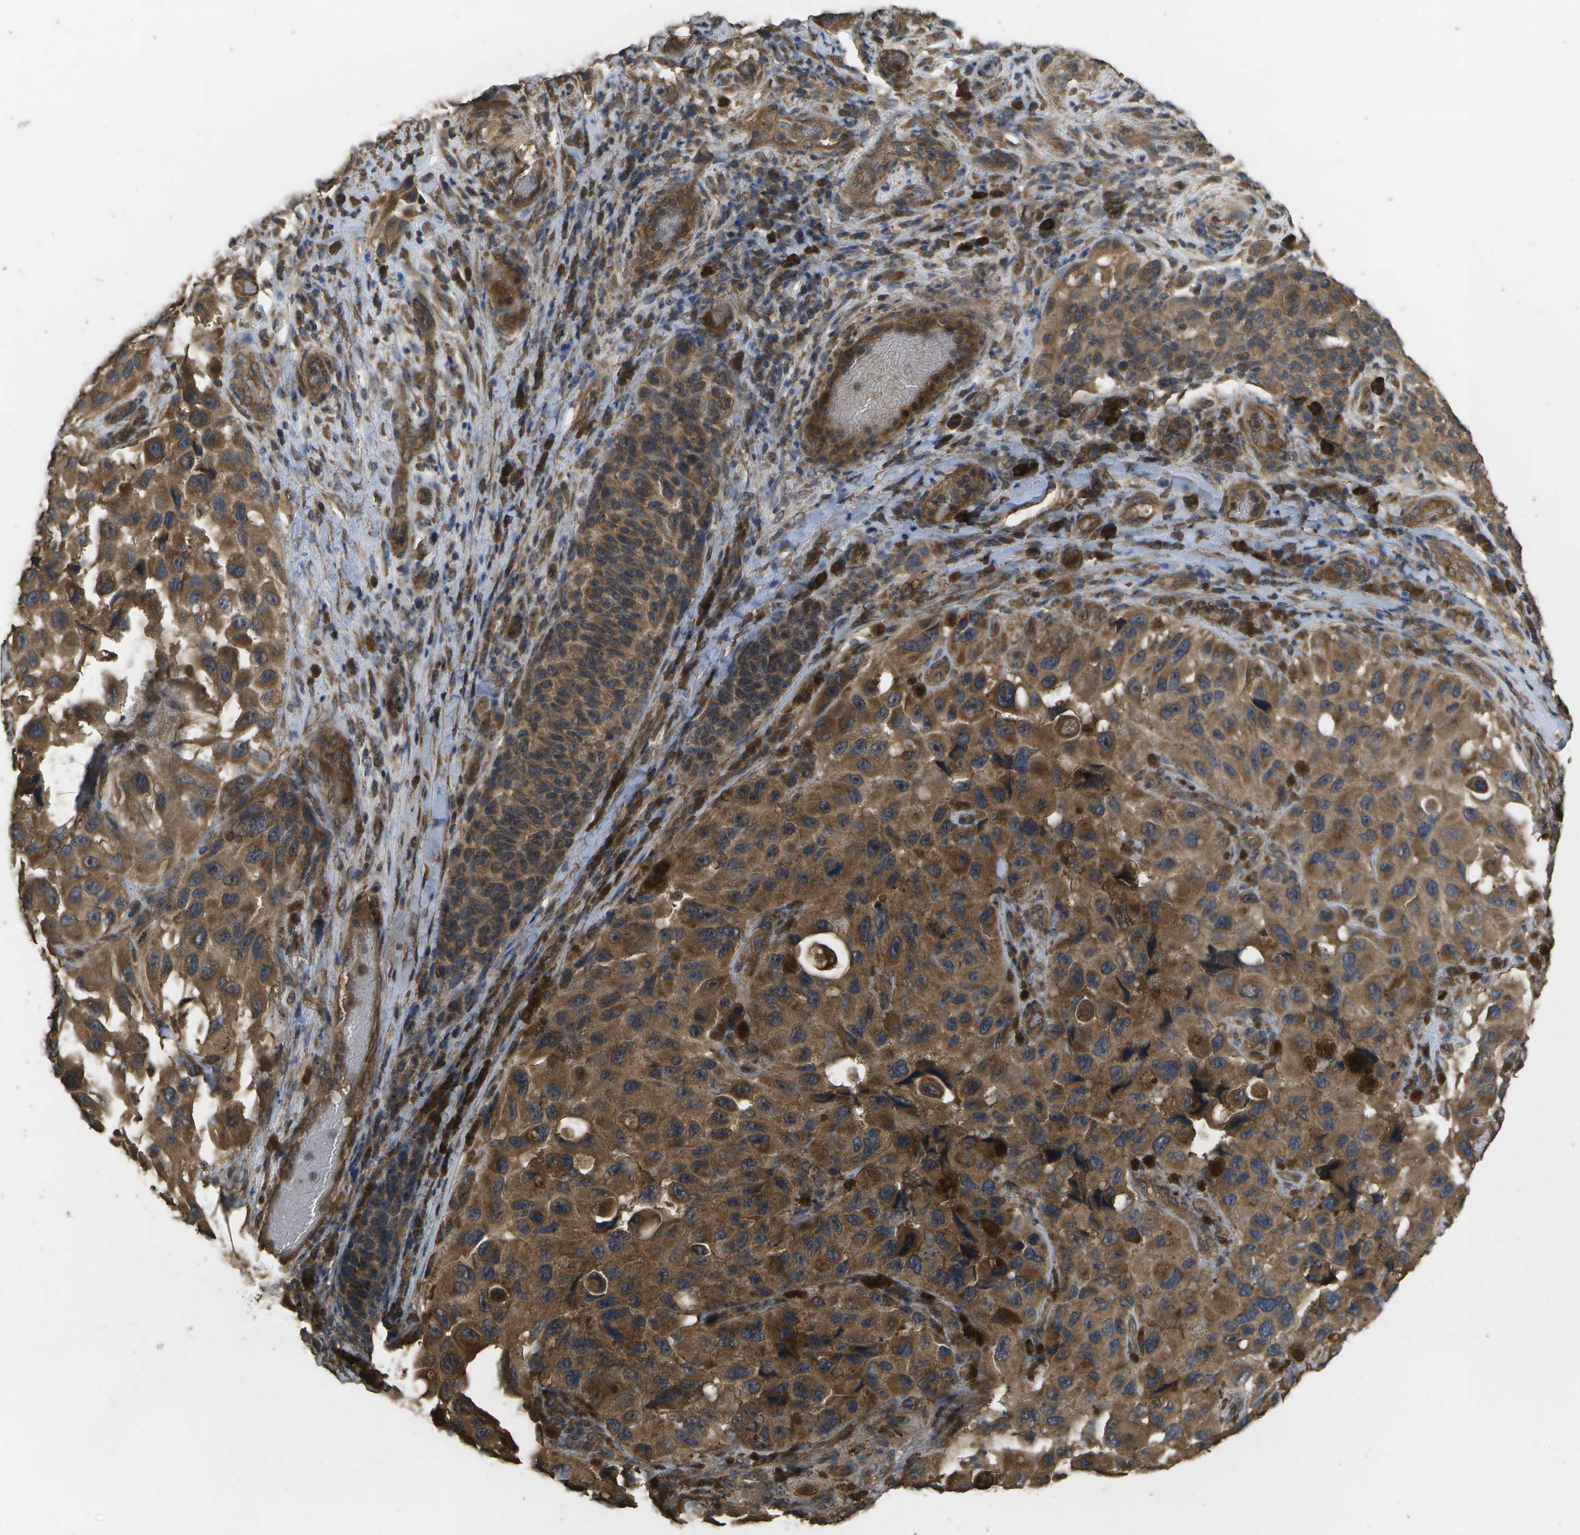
{"staining": {"intensity": "moderate", "quantity": ">75%", "location": "cytoplasmic/membranous"}, "tissue": "melanoma", "cell_type": "Tumor cells", "image_type": "cancer", "snomed": [{"axis": "morphology", "description": "Malignant melanoma, NOS"}, {"axis": "topography", "description": "Skin"}], "caption": "A high-resolution micrograph shows immunohistochemistry (IHC) staining of melanoma, which displays moderate cytoplasmic/membranous staining in about >75% of tumor cells.", "gene": "SACS", "patient": {"sex": "female", "age": 73}}